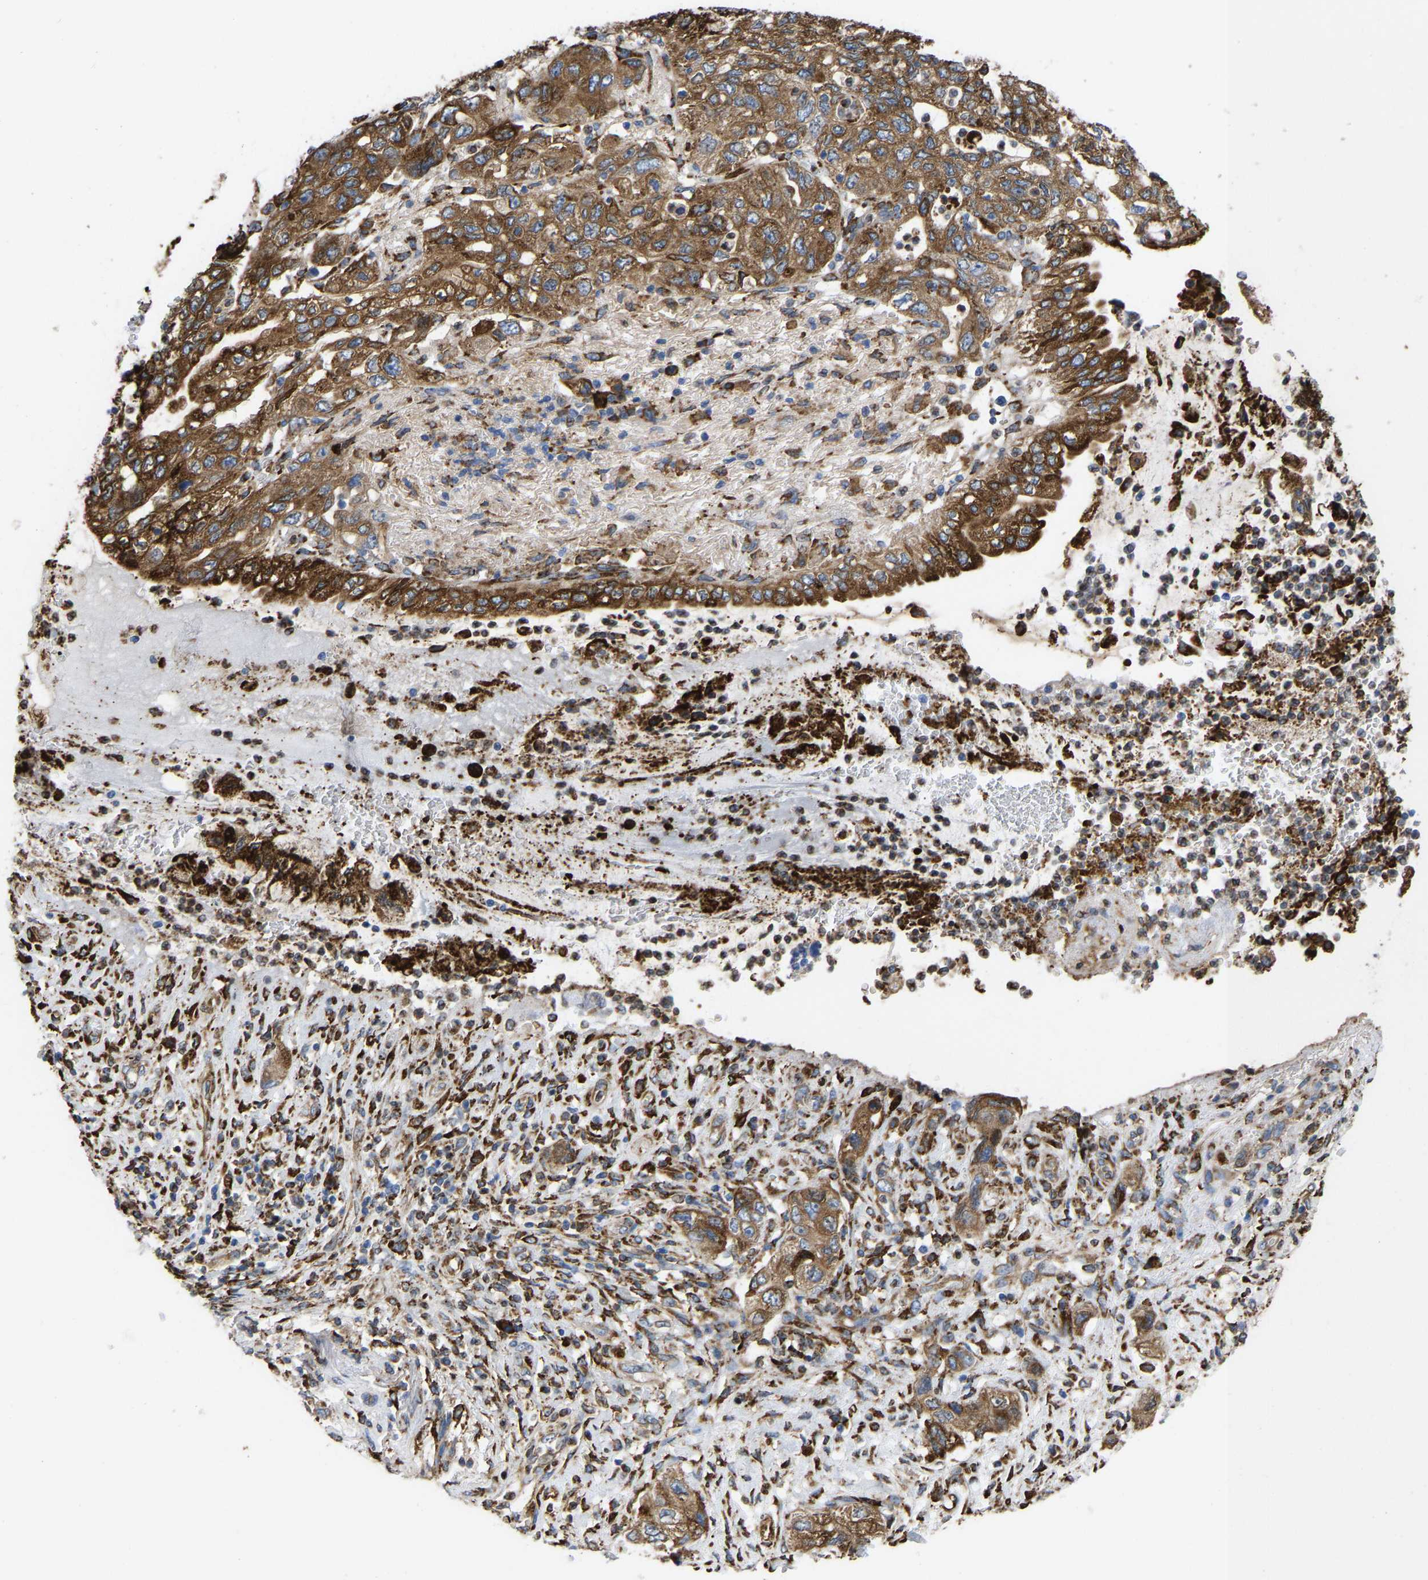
{"staining": {"intensity": "strong", "quantity": ">75%", "location": "cytoplasmic/membranous"}, "tissue": "pancreatic cancer", "cell_type": "Tumor cells", "image_type": "cancer", "snomed": [{"axis": "morphology", "description": "Adenocarcinoma, NOS"}, {"axis": "topography", "description": "Pancreas"}], "caption": "Protein staining demonstrates strong cytoplasmic/membranous expression in approximately >75% of tumor cells in pancreatic cancer (adenocarcinoma).", "gene": "P4HB", "patient": {"sex": "female", "age": 73}}